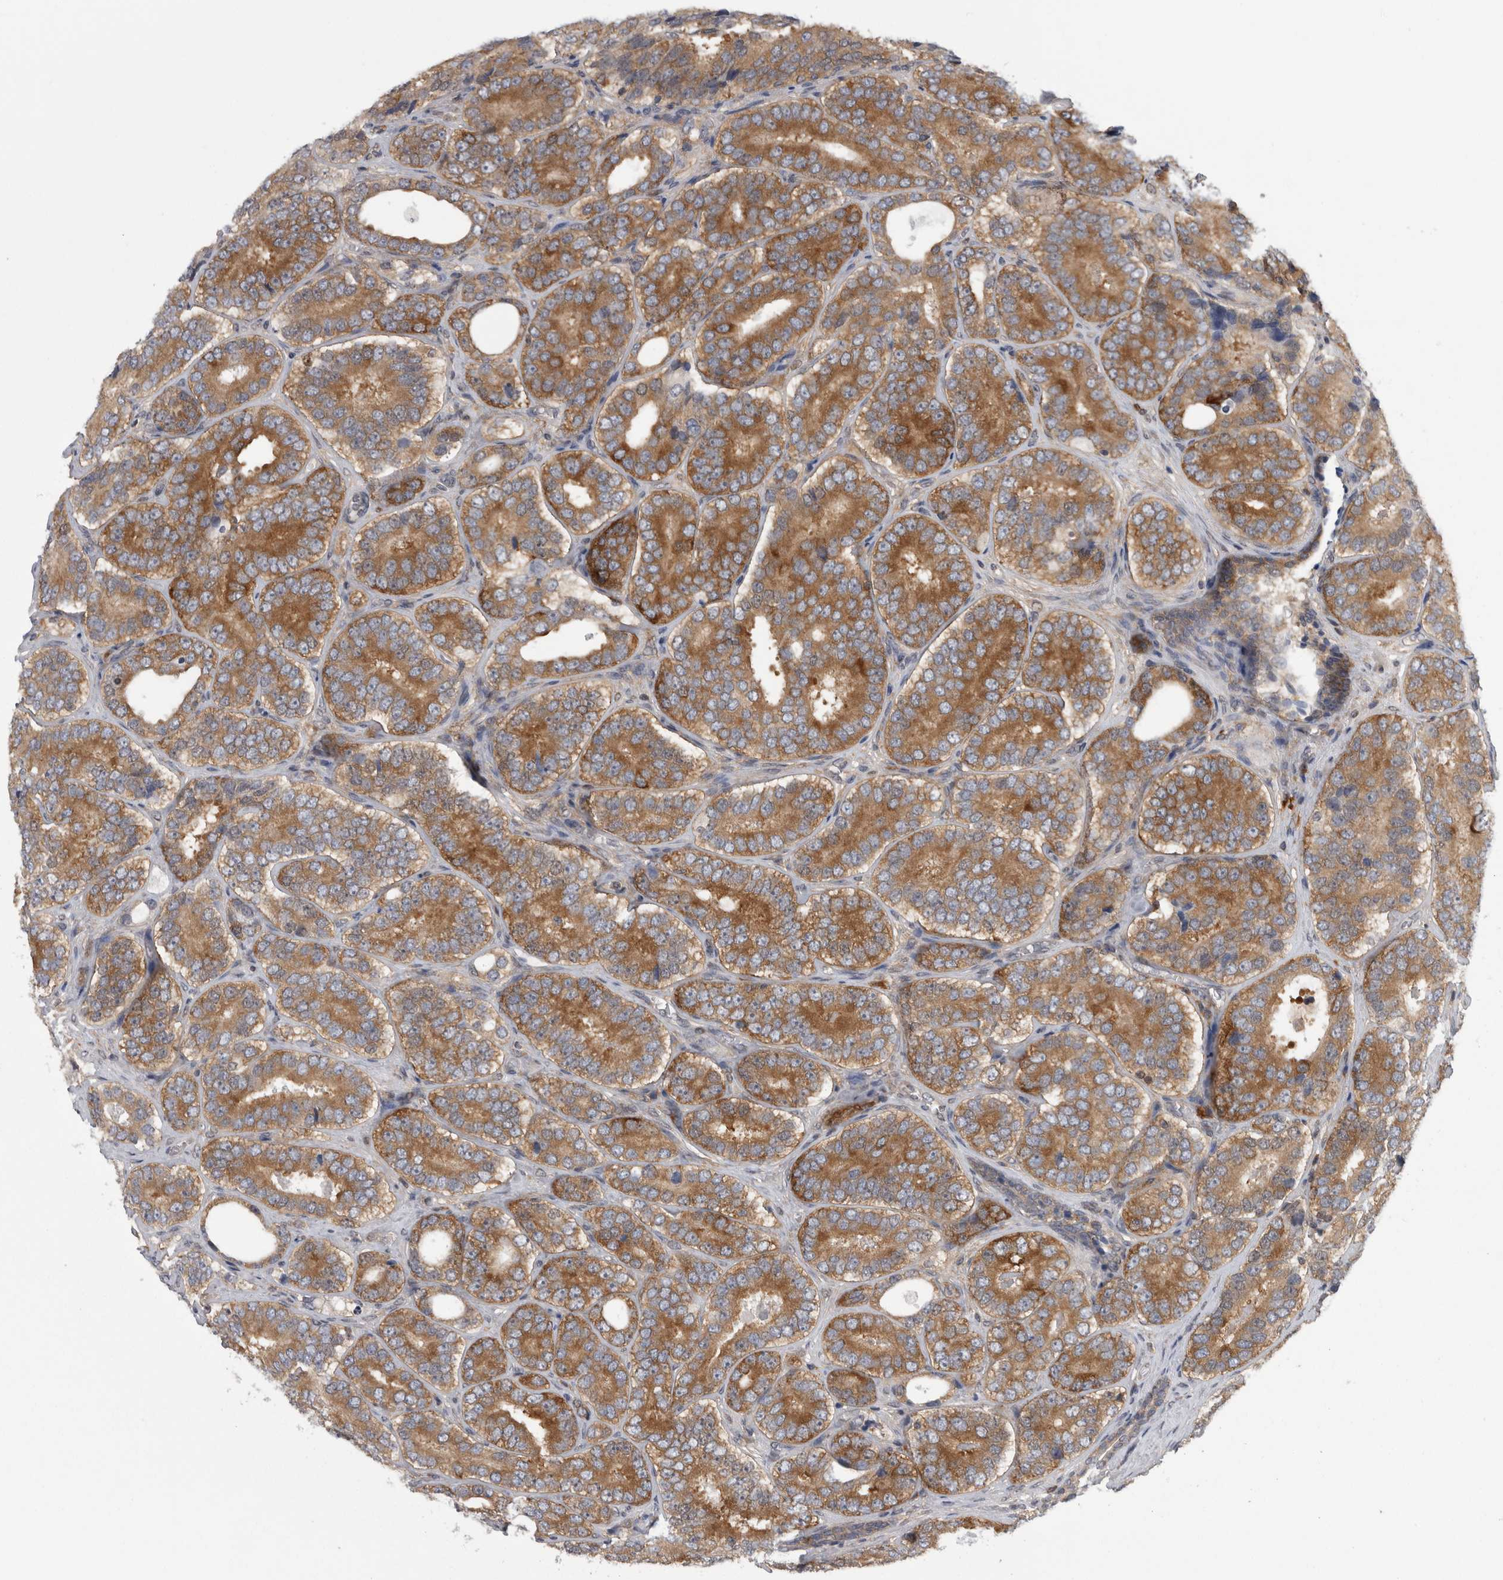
{"staining": {"intensity": "moderate", "quantity": ">75%", "location": "cytoplasmic/membranous"}, "tissue": "prostate cancer", "cell_type": "Tumor cells", "image_type": "cancer", "snomed": [{"axis": "morphology", "description": "Adenocarcinoma, High grade"}, {"axis": "topography", "description": "Prostate"}], "caption": "IHC staining of prostate cancer, which shows medium levels of moderate cytoplasmic/membranous expression in about >75% of tumor cells indicating moderate cytoplasmic/membranous protein staining. The staining was performed using DAB (3,3'-diaminobenzidine) (brown) for protein detection and nuclei were counterstained in hematoxylin (blue).", "gene": "CACYBP", "patient": {"sex": "male", "age": 56}}